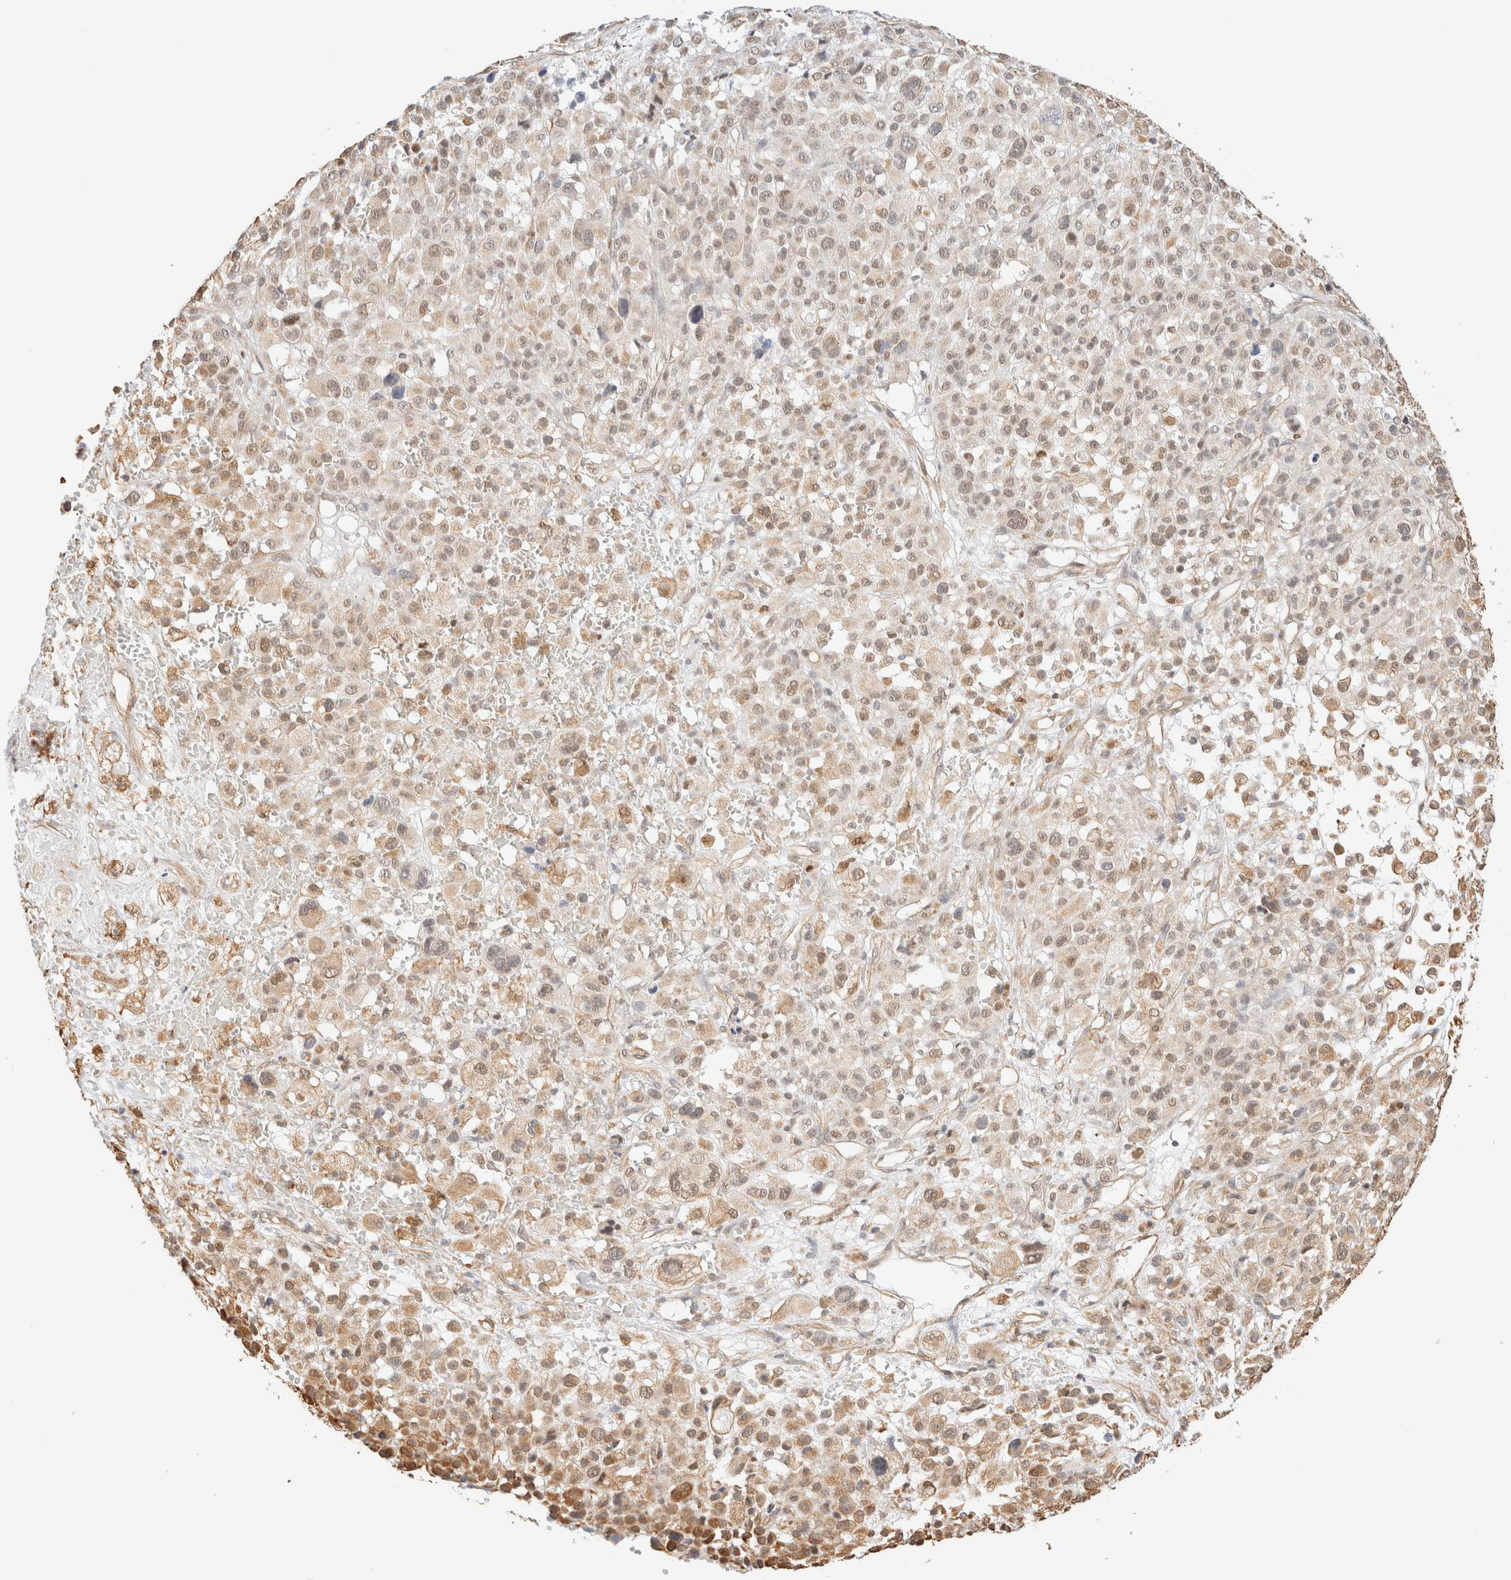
{"staining": {"intensity": "weak", "quantity": ">75%", "location": "cytoplasmic/membranous,nuclear"}, "tissue": "melanoma", "cell_type": "Tumor cells", "image_type": "cancer", "snomed": [{"axis": "morphology", "description": "Malignant melanoma, Metastatic site"}, {"axis": "topography", "description": "Skin"}], "caption": "Approximately >75% of tumor cells in human malignant melanoma (metastatic site) reveal weak cytoplasmic/membranous and nuclear protein positivity as visualized by brown immunohistochemical staining.", "gene": "ARID5A", "patient": {"sex": "female", "age": 74}}